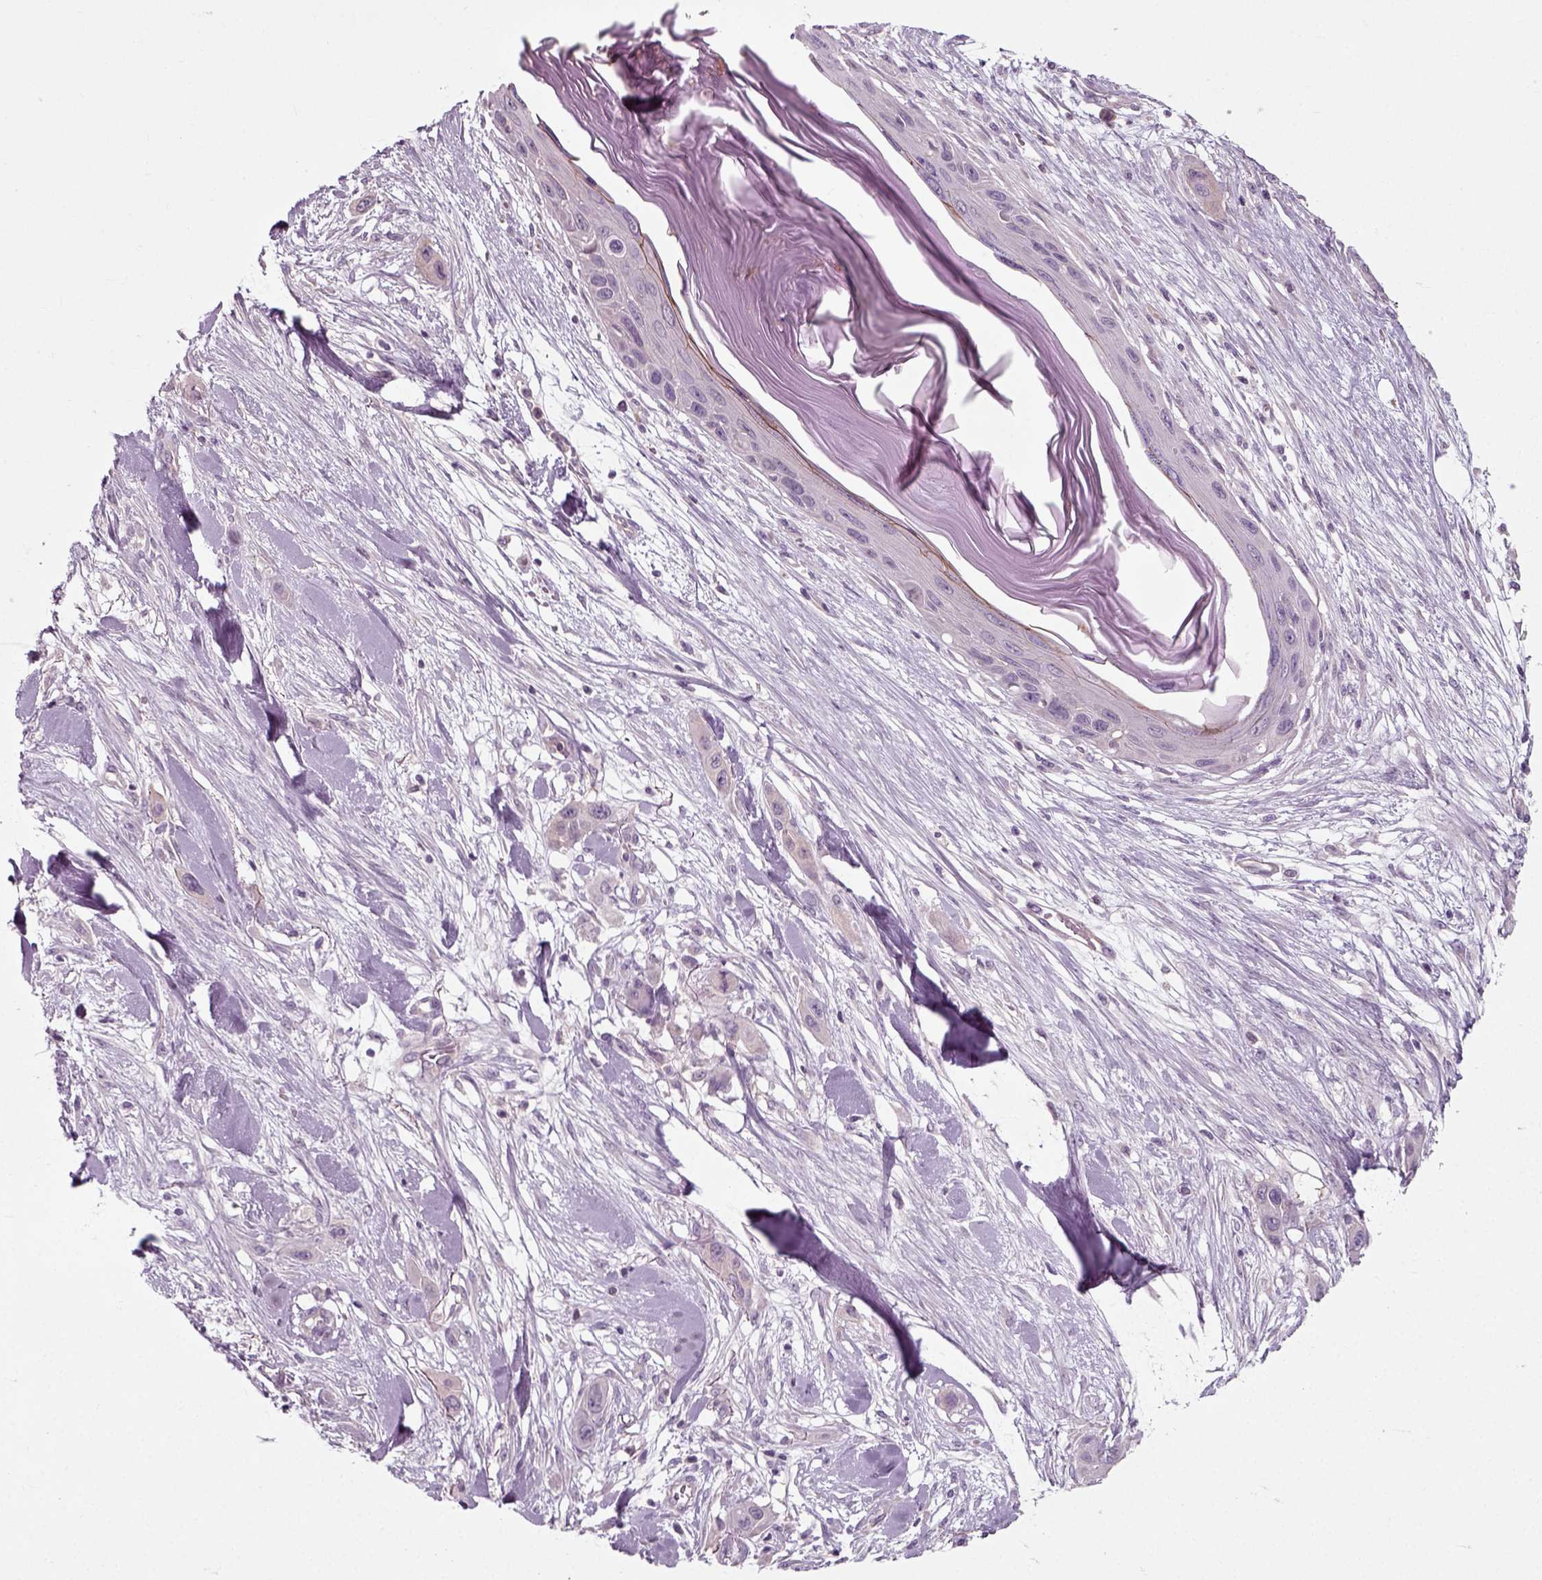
{"staining": {"intensity": "weak", "quantity": "<25%", "location": "cytoplasmic/membranous"}, "tissue": "skin cancer", "cell_type": "Tumor cells", "image_type": "cancer", "snomed": [{"axis": "morphology", "description": "Squamous cell carcinoma, NOS"}, {"axis": "topography", "description": "Skin"}], "caption": "The IHC image has no significant expression in tumor cells of skin cancer tissue.", "gene": "RND2", "patient": {"sex": "male", "age": 79}}